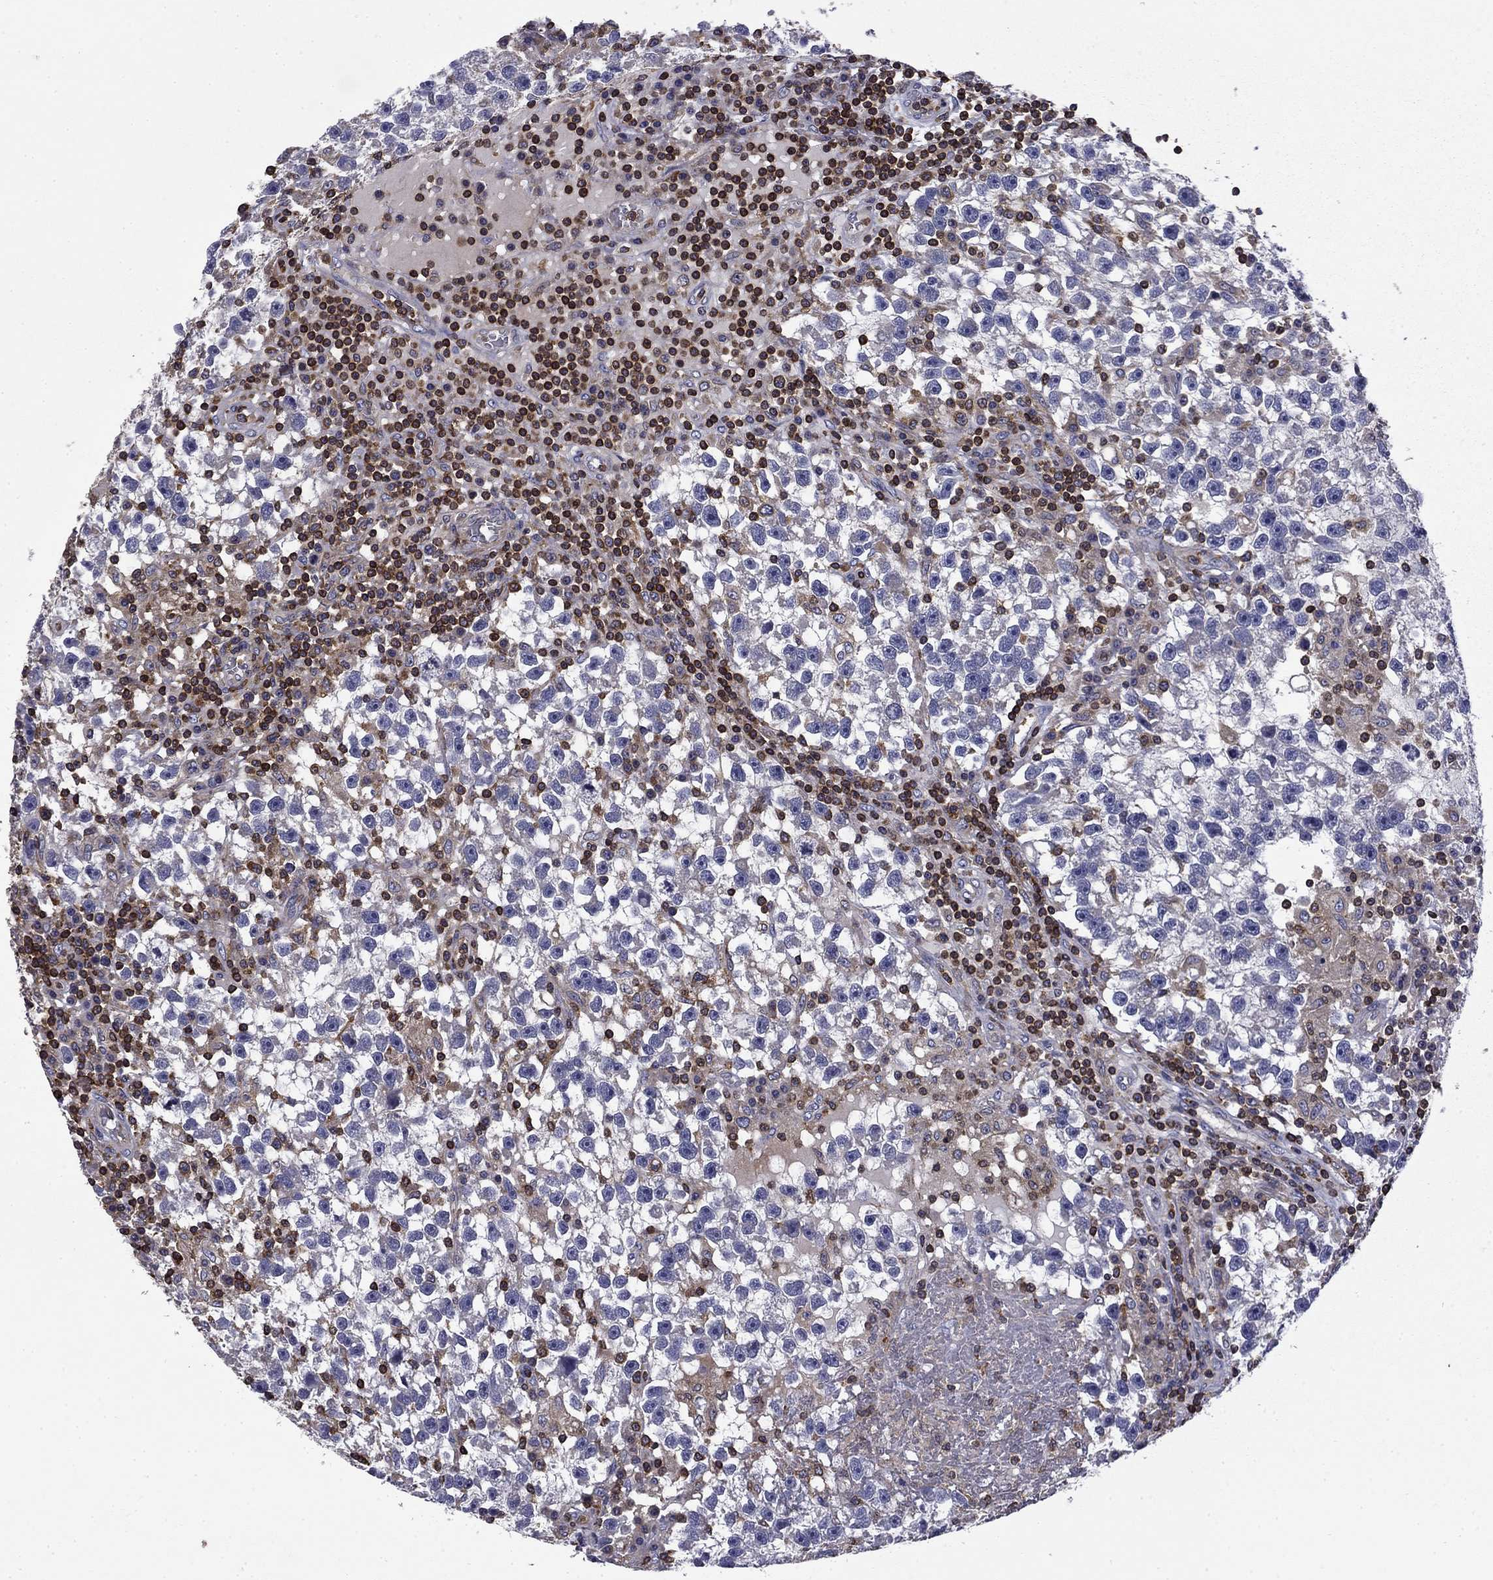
{"staining": {"intensity": "negative", "quantity": "none", "location": "none"}, "tissue": "testis cancer", "cell_type": "Tumor cells", "image_type": "cancer", "snomed": [{"axis": "morphology", "description": "Seminoma, NOS"}, {"axis": "topography", "description": "Testis"}], "caption": "Immunohistochemical staining of human testis cancer (seminoma) demonstrates no significant staining in tumor cells. (DAB (3,3'-diaminobenzidine) IHC visualized using brightfield microscopy, high magnification).", "gene": "ARHGAP45", "patient": {"sex": "male", "age": 47}}